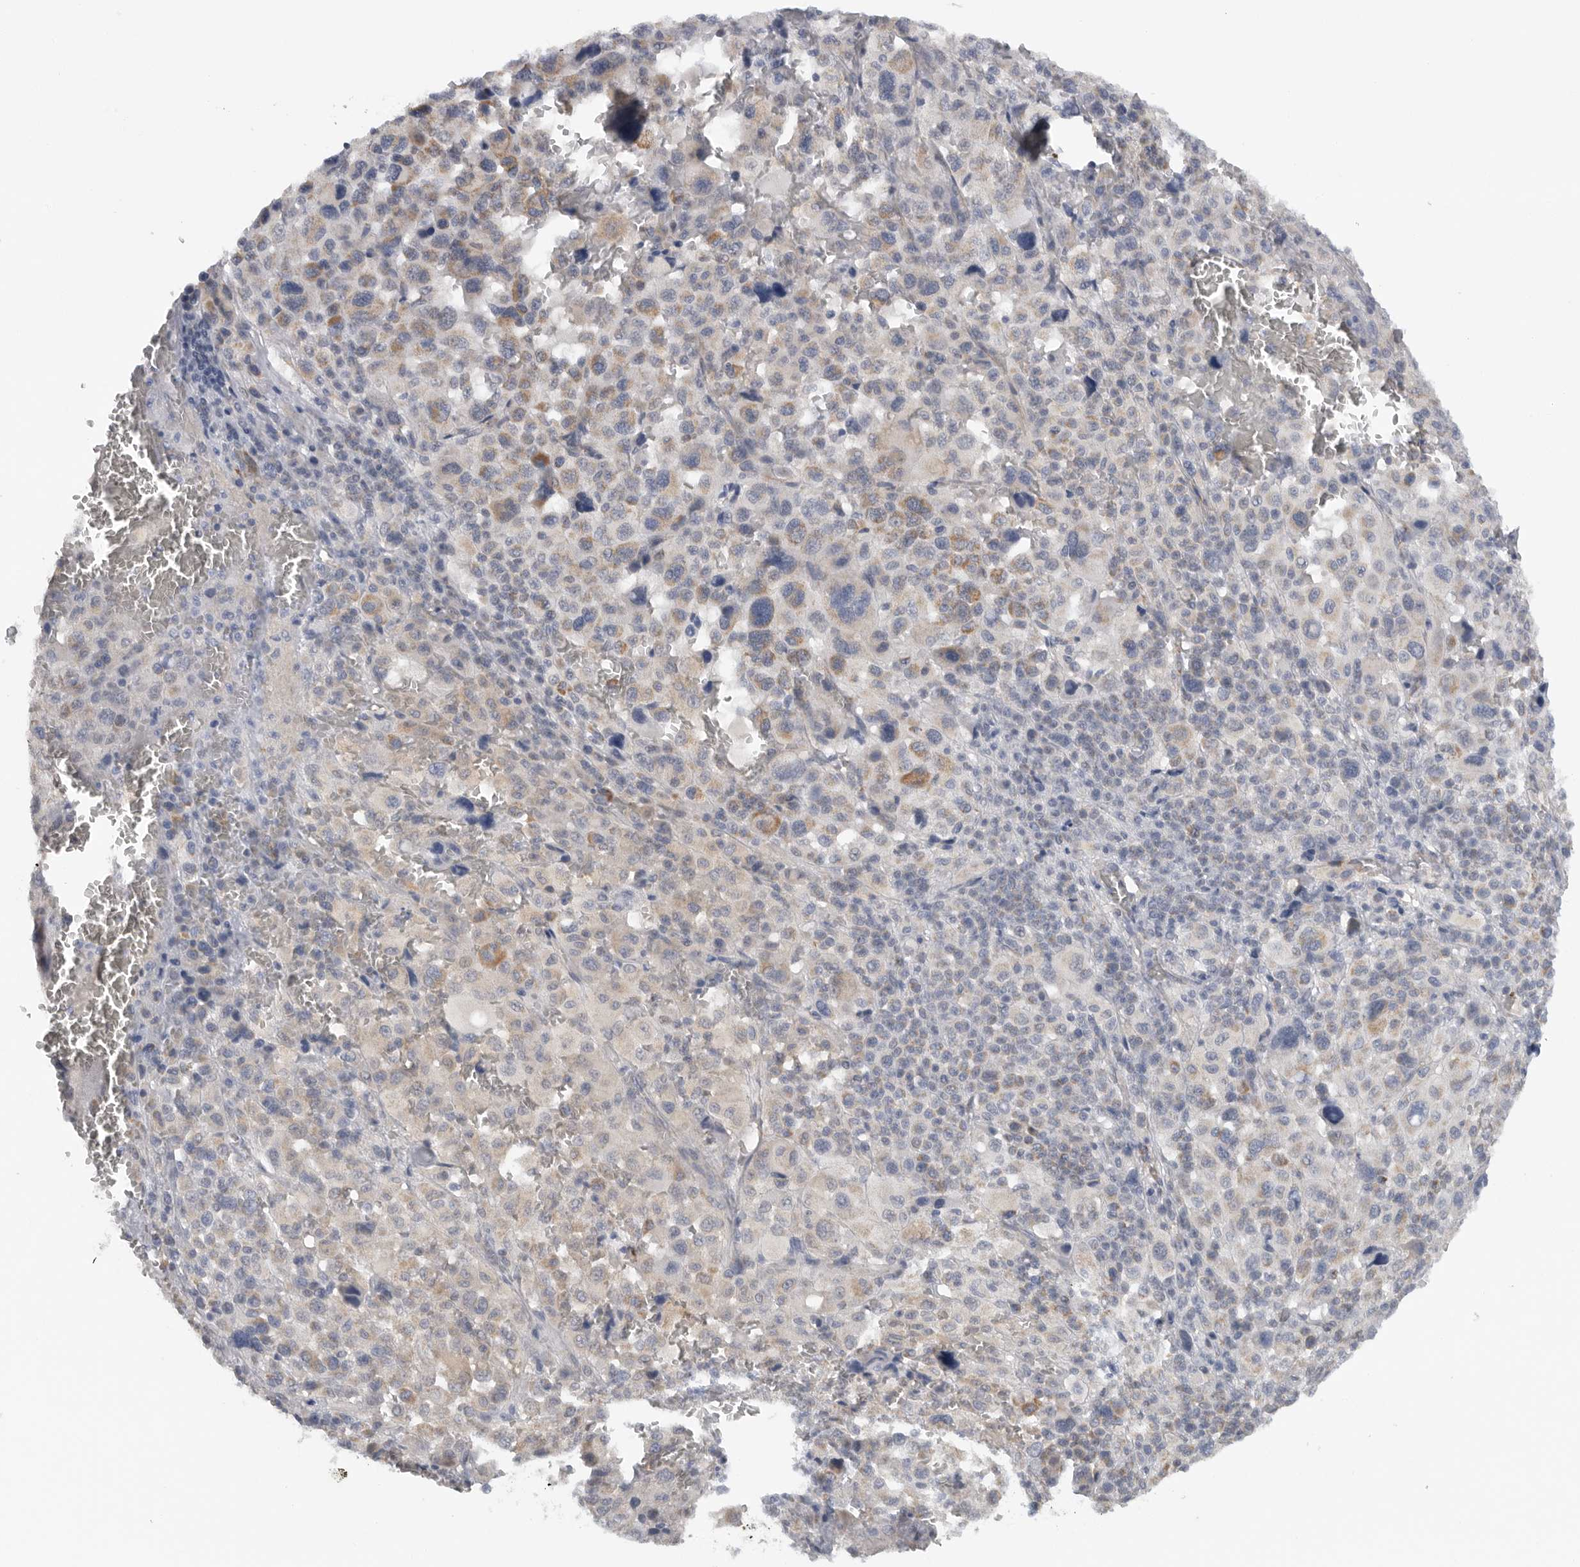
{"staining": {"intensity": "weak", "quantity": "<25%", "location": "cytoplasmic/membranous"}, "tissue": "melanoma", "cell_type": "Tumor cells", "image_type": "cancer", "snomed": [{"axis": "morphology", "description": "Malignant melanoma, Metastatic site"}, {"axis": "topography", "description": "Skin"}], "caption": "Tumor cells show no significant staining in melanoma.", "gene": "DYRK2", "patient": {"sex": "female", "age": 74}}